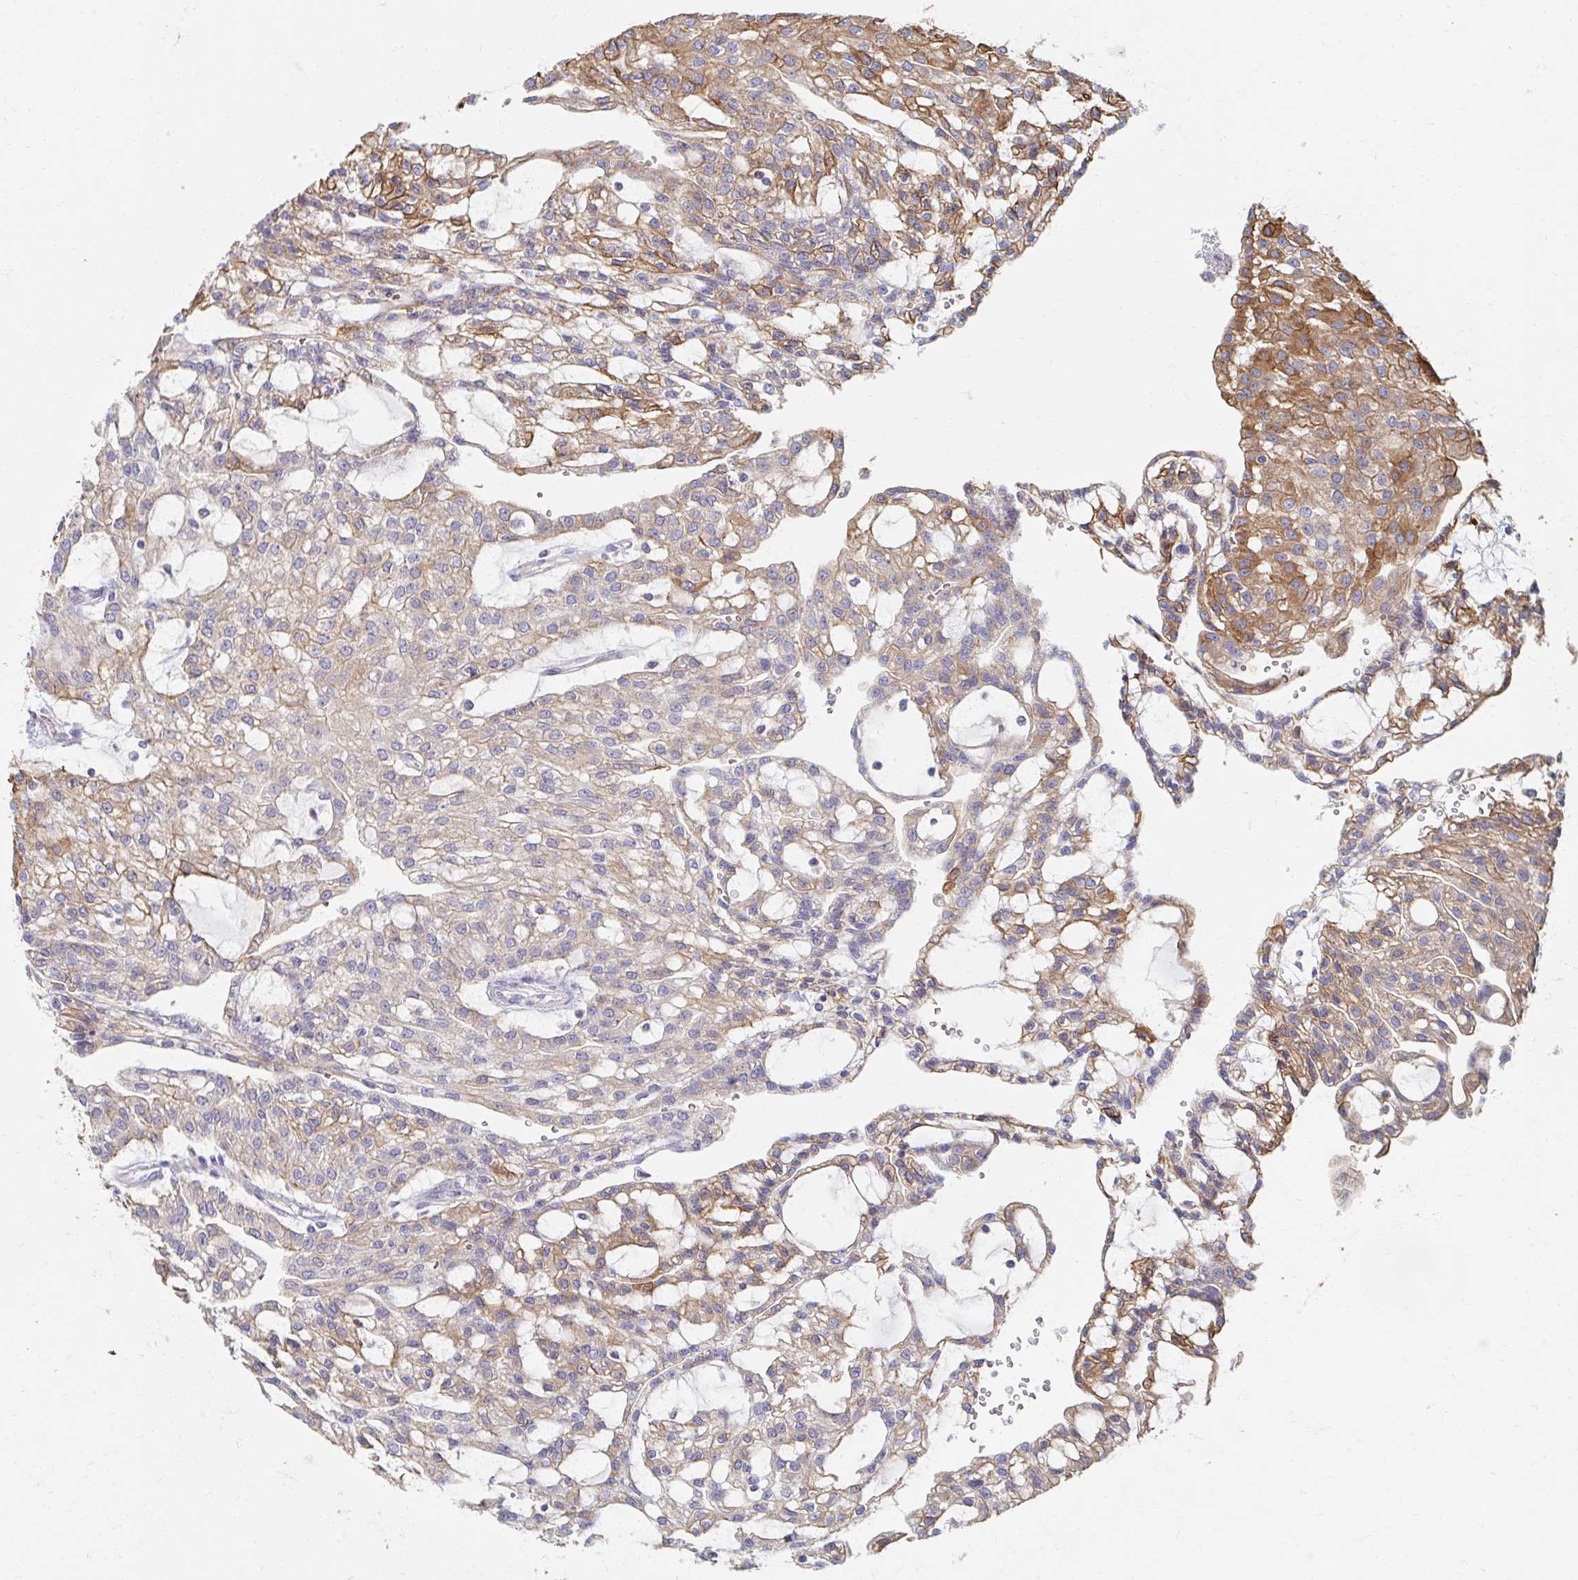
{"staining": {"intensity": "moderate", "quantity": "25%-75%", "location": "cytoplasmic/membranous"}, "tissue": "renal cancer", "cell_type": "Tumor cells", "image_type": "cancer", "snomed": [{"axis": "morphology", "description": "Adenocarcinoma, NOS"}, {"axis": "topography", "description": "Kidney"}], "caption": "The photomicrograph reveals a brown stain indicating the presence of a protein in the cytoplasmic/membranous of tumor cells in renal adenocarcinoma.", "gene": "MYLK2", "patient": {"sex": "male", "age": 63}}